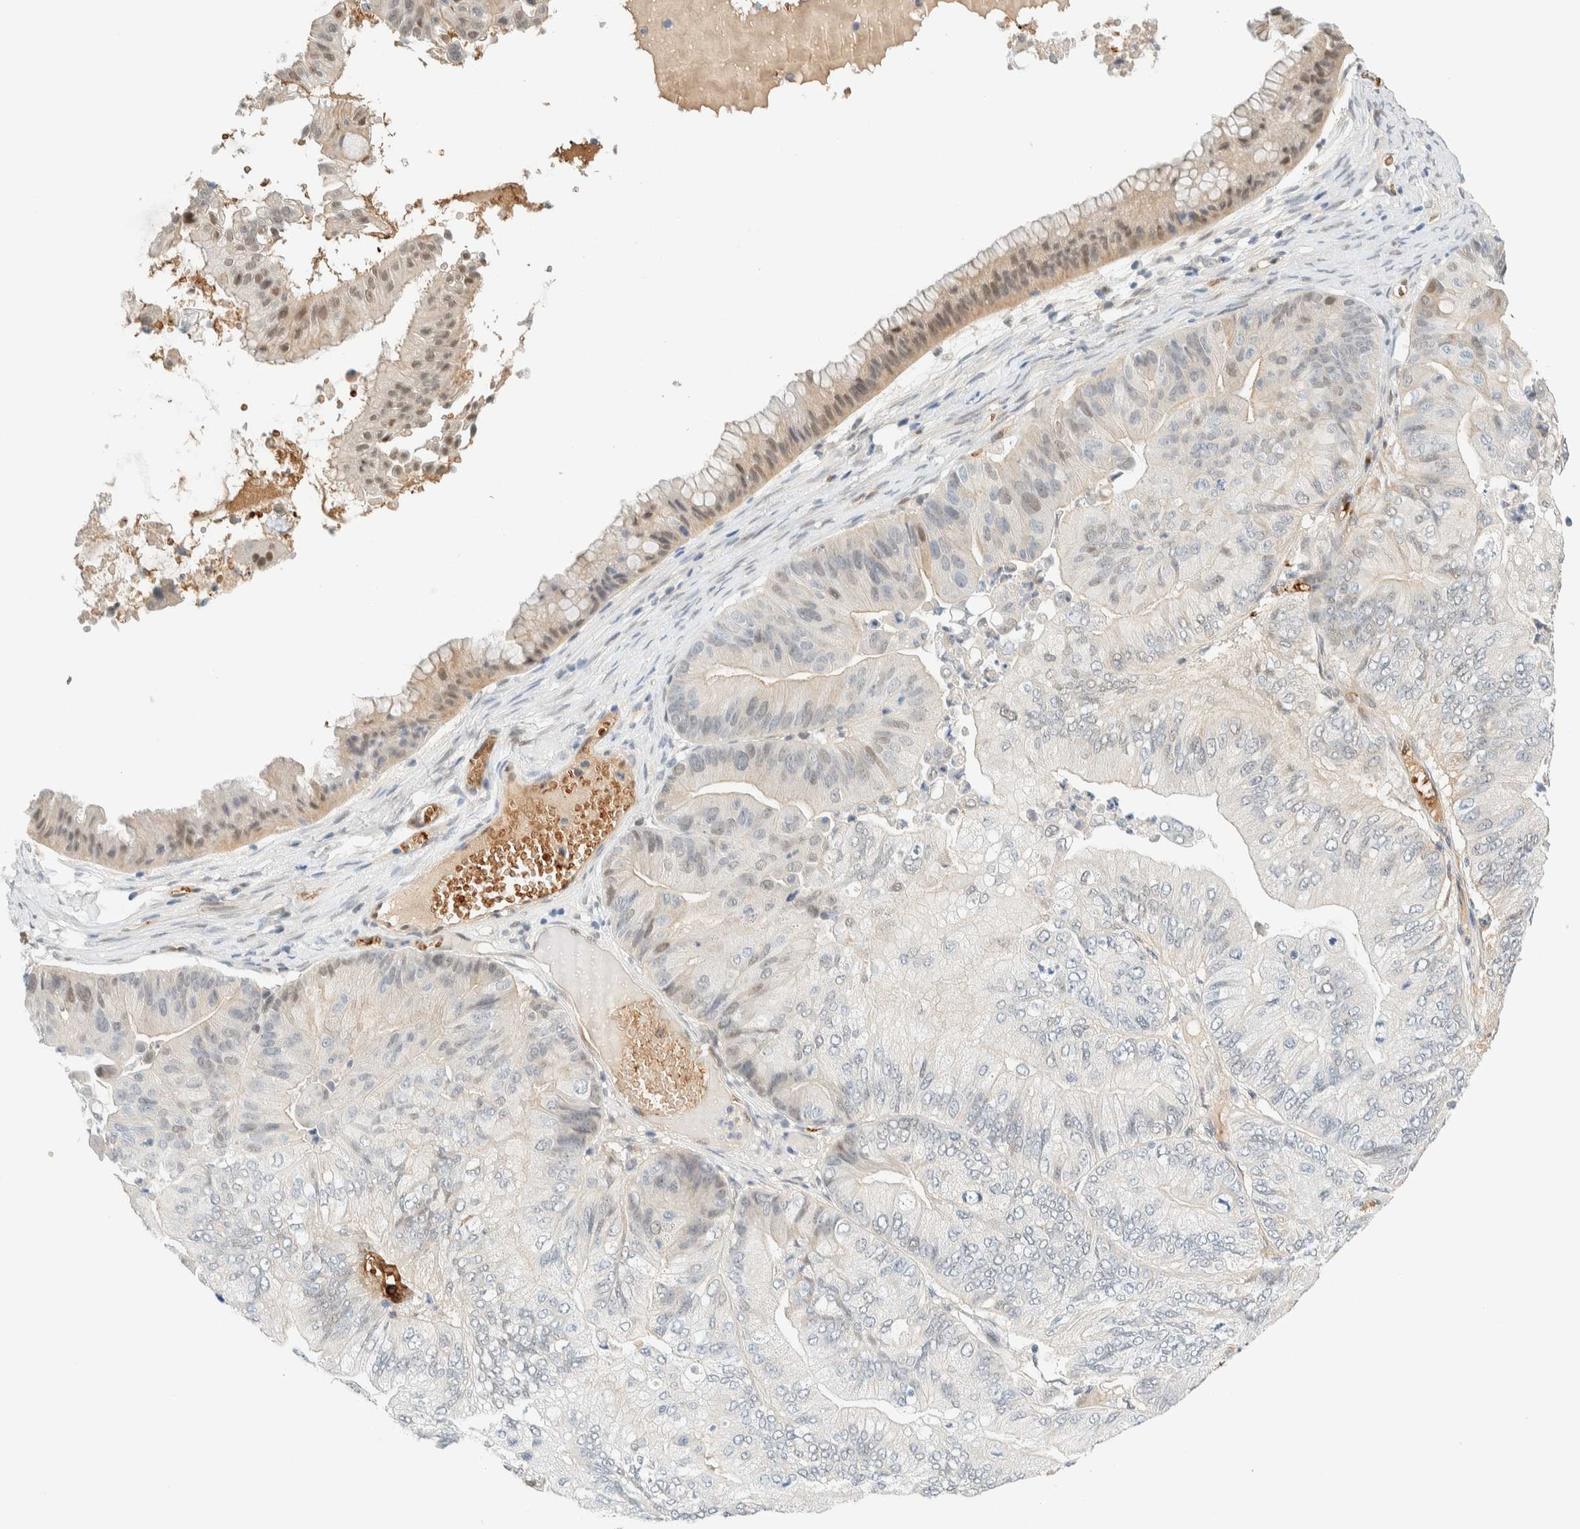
{"staining": {"intensity": "negative", "quantity": "none", "location": "none"}, "tissue": "ovarian cancer", "cell_type": "Tumor cells", "image_type": "cancer", "snomed": [{"axis": "morphology", "description": "Cystadenocarcinoma, mucinous, NOS"}, {"axis": "topography", "description": "Ovary"}], "caption": "An IHC micrograph of mucinous cystadenocarcinoma (ovarian) is shown. There is no staining in tumor cells of mucinous cystadenocarcinoma (ovarian). (DAB (3,3'-diaminobenzidine) IHC visualized using brightfield microscopy, high magnification).", "gene": "TSTD2", "patient": {"sex": "female", "age": 61}}